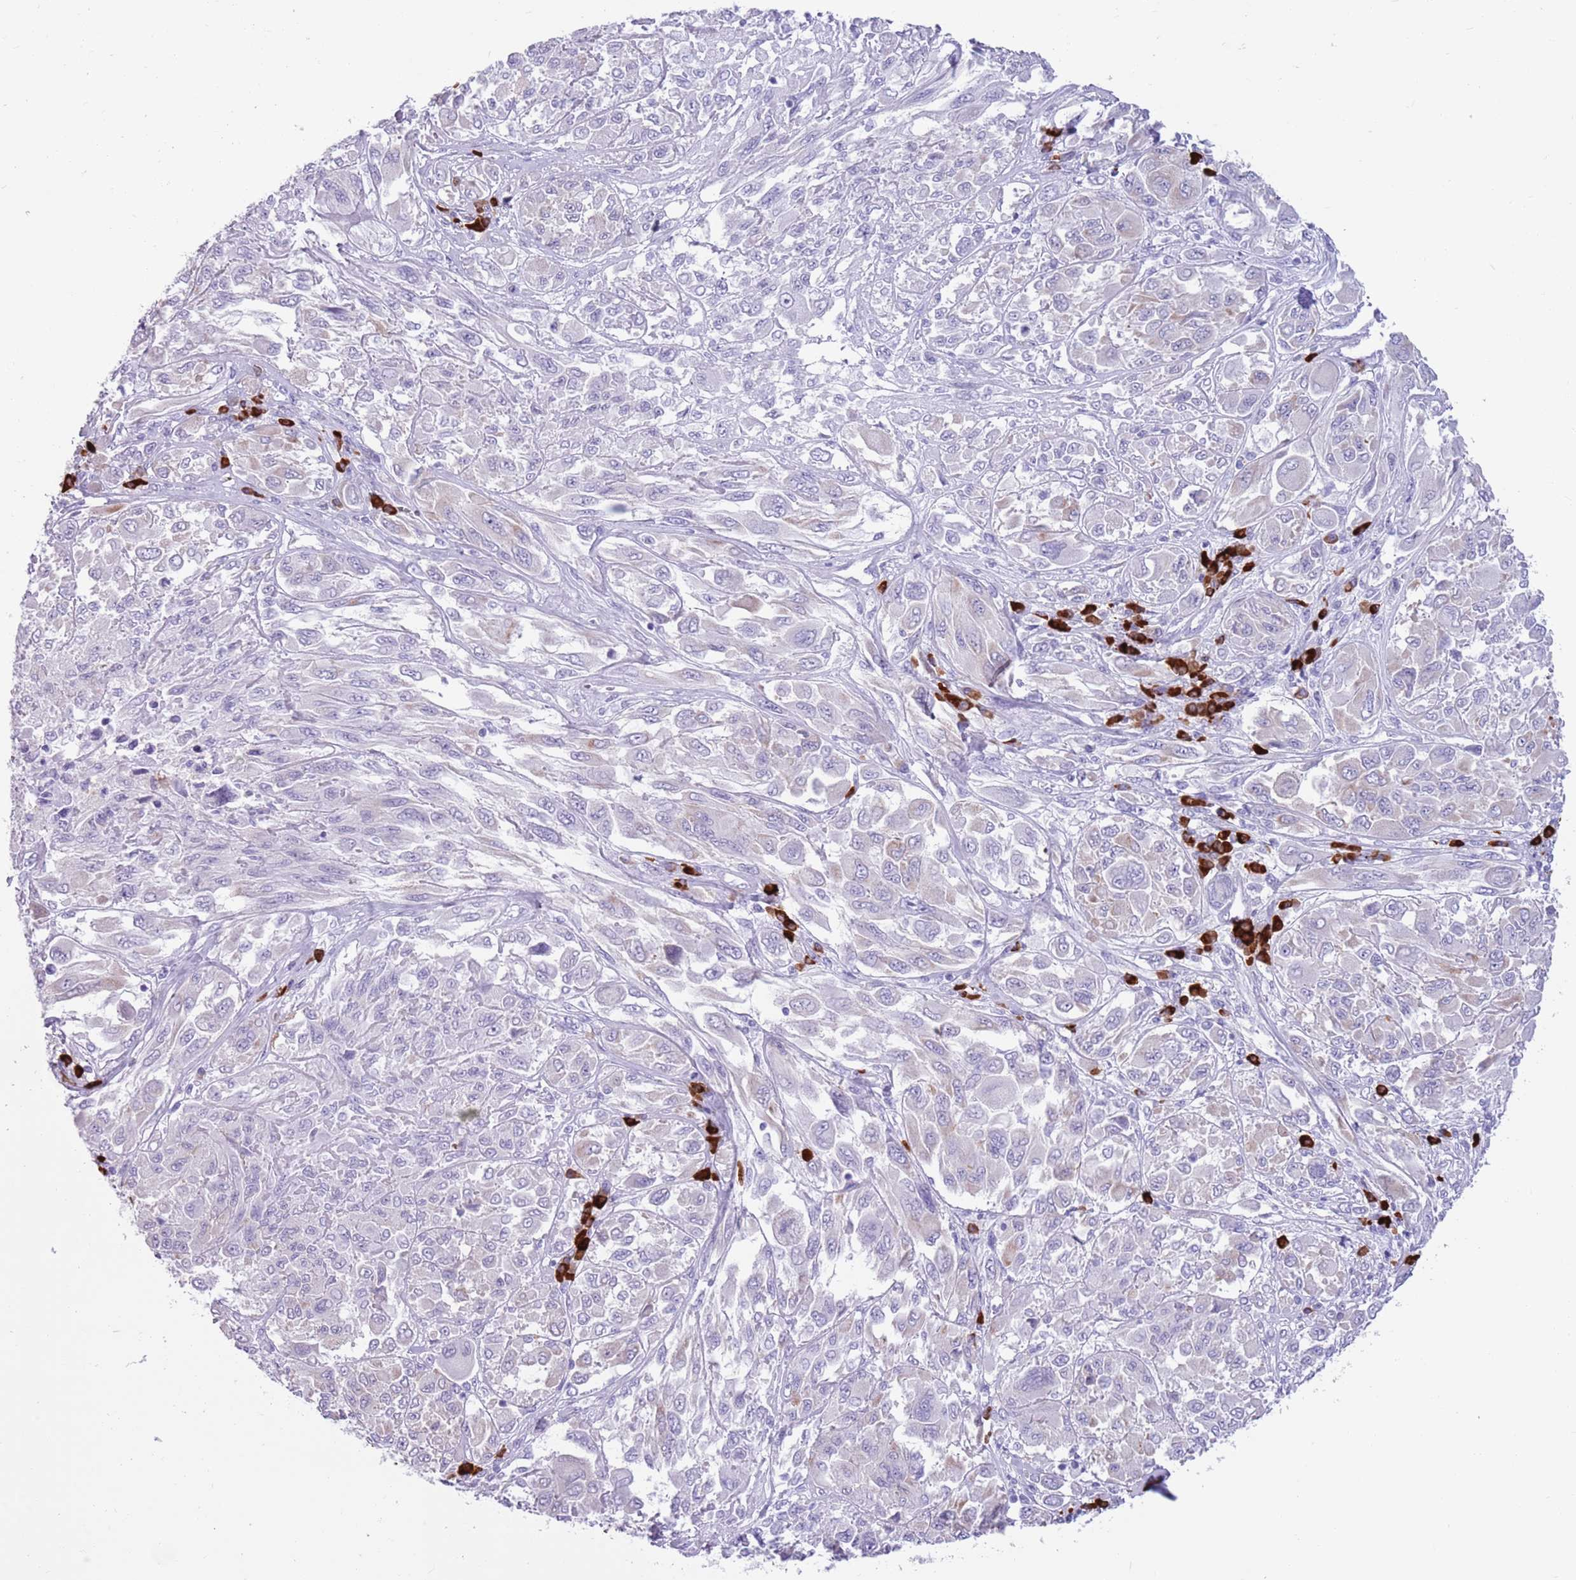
{"staining": {"intensity": "negative", "quantity": "none", "location": "none"}, "tissue": "melanoma", "cell_type": "Tumor cells", "image_type": "cancer", "snomed": [{"axis": "morphology", "description": "Malignant melanoma, NOS"}, {"axis": "topography", "description": "Skin"}], "caption": "Tumor cells are negative for brown protein staining in melanoma.", "gene": "LY6G5B", "patient": {"sex": "female", "age": 91}}